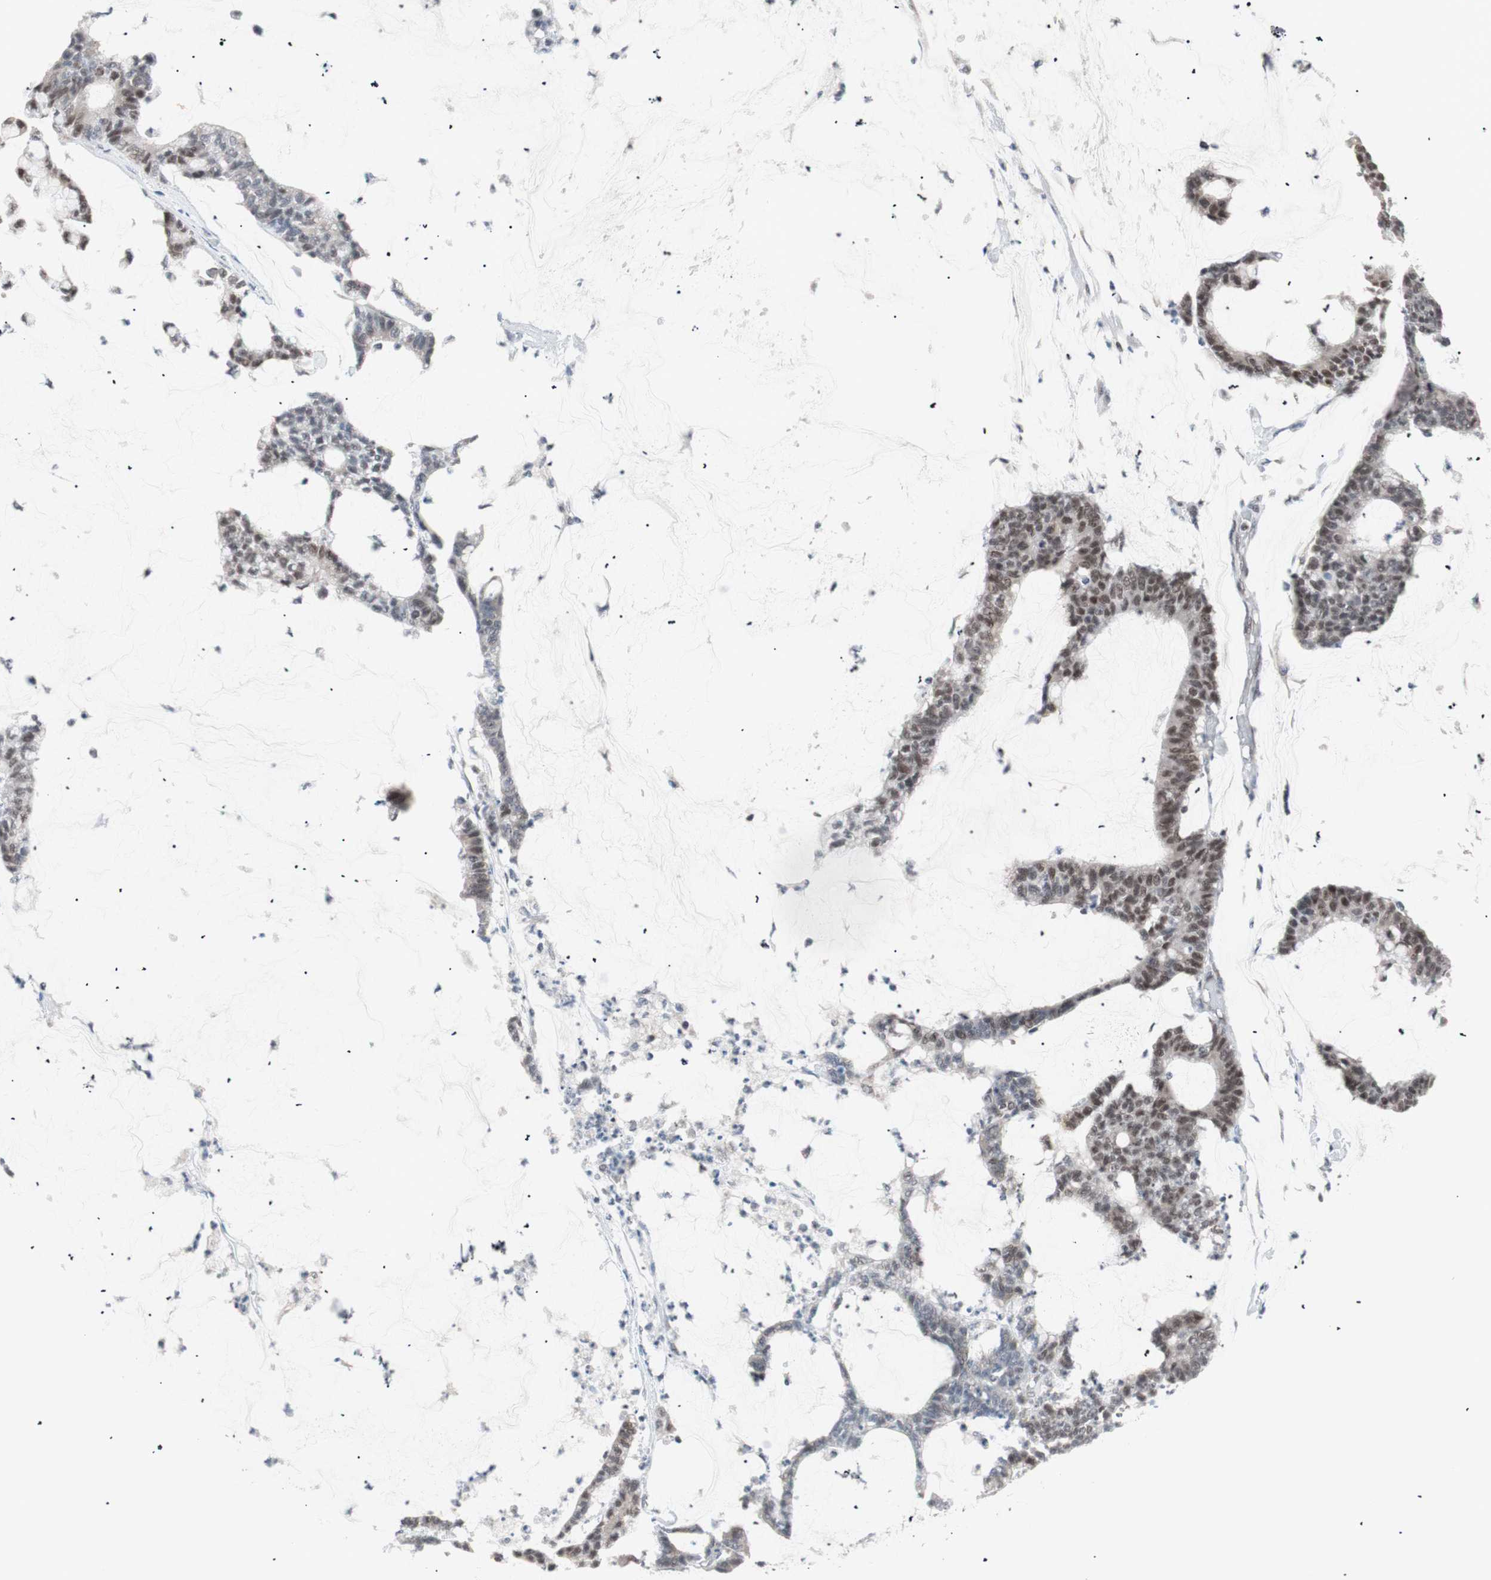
{"staining": {"intensity": "weak", "quantity": "25%-75%", "location": "cytoplasmic/membranous,nuclear"}, "tissue": "colorectal cancer", "cell_type": "Tumor cells", "image_type": "cancer", "snomed": [{"axis": "morphology", "description": "Adenocarcinoma, NOS"}, {"axis": "topography", "description": "Colon"}], "caption": "Approximately 25%-75% of tumor cells in human colorectal cancer (adenocarcinoma) demonstrate weak cytoplasmic/membranous and nuclear protein staining as visualized by brown immunohistochemical staining.", "gene": "LIG3", "patient": {"sex": "female", "age": 84}}